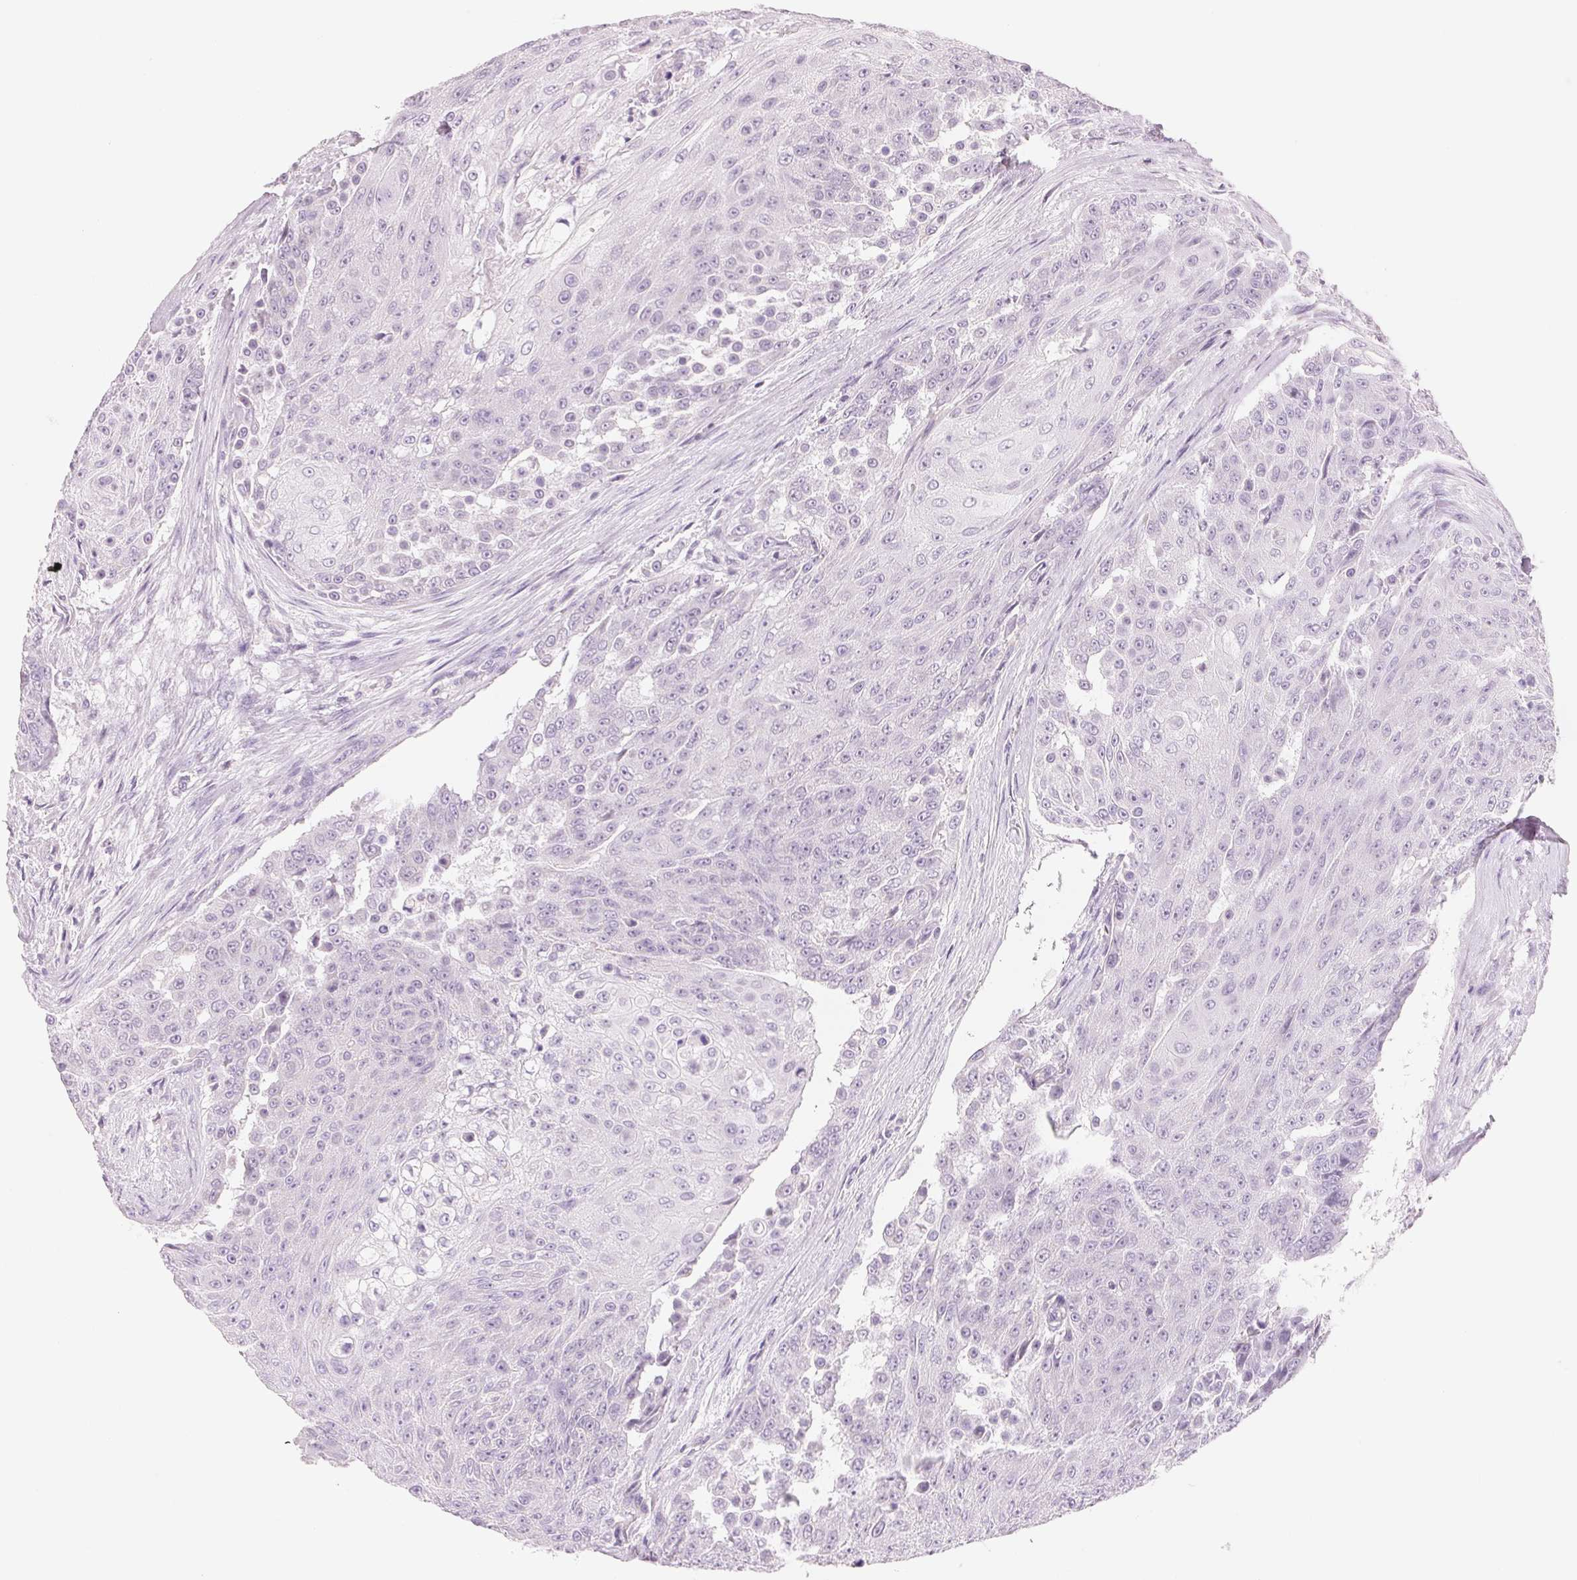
{"staining": {"intensity": "negative", "quantity": "none", "location": "none"}, "tissue": "urothelial cancer", "cell_type": "Tumor cells", "image_type": "cancer", "snomed": [{"axis": "morphology", "description": "Urothelial carcinoma, High grade"}, {"axis": "topography", "description": "Urinary bladder"}], "caption": "Immunohistochemical staining of urothelial carcinoma (high-grade) shows no significant positivity in tumor cells. (DAB IHC visualized using brightfield microscopy, high magnification).", "gene": "HOXB13", "patient": {"sex": "female", "age": 63}}